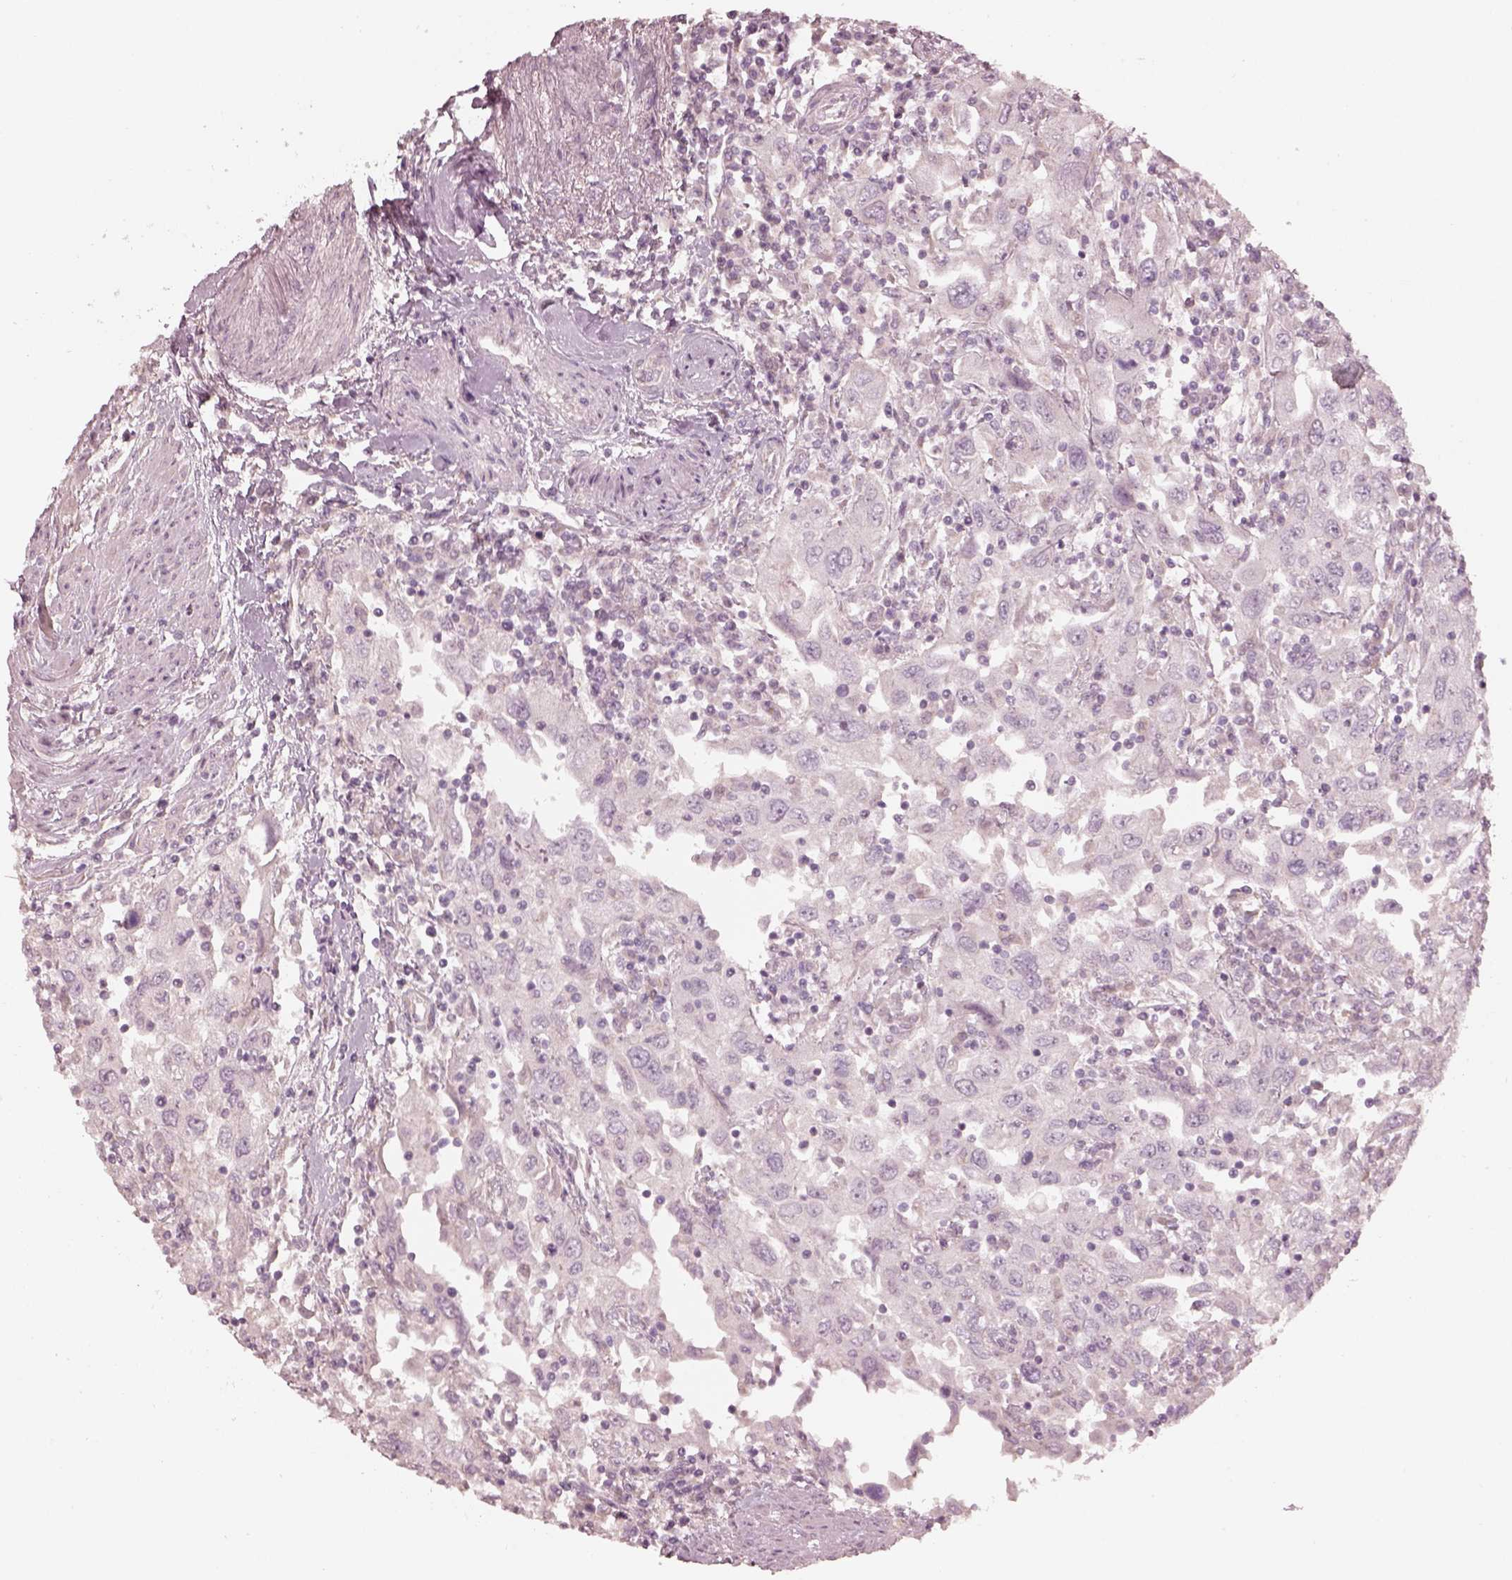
{"staining": {"intensity": "negative", "quantity": "none", "location": "none"}, "tissue": "urothelial cancer", "cell_type": "Tumor cells", "image_type": "cancer", "snomed": [{"axis": "morphology", "description": "Urothelial carcinoma, High grade"}, {"axis": "topography", "description": "Urinary bladder"}], "caption": "The immunohistochemistry (IHC) micrograph has no significant staining in tumor cells of urothelial cancer tissue.", "gene": "ANKLE1", "patient": {"sex": "male", "age": 76}}